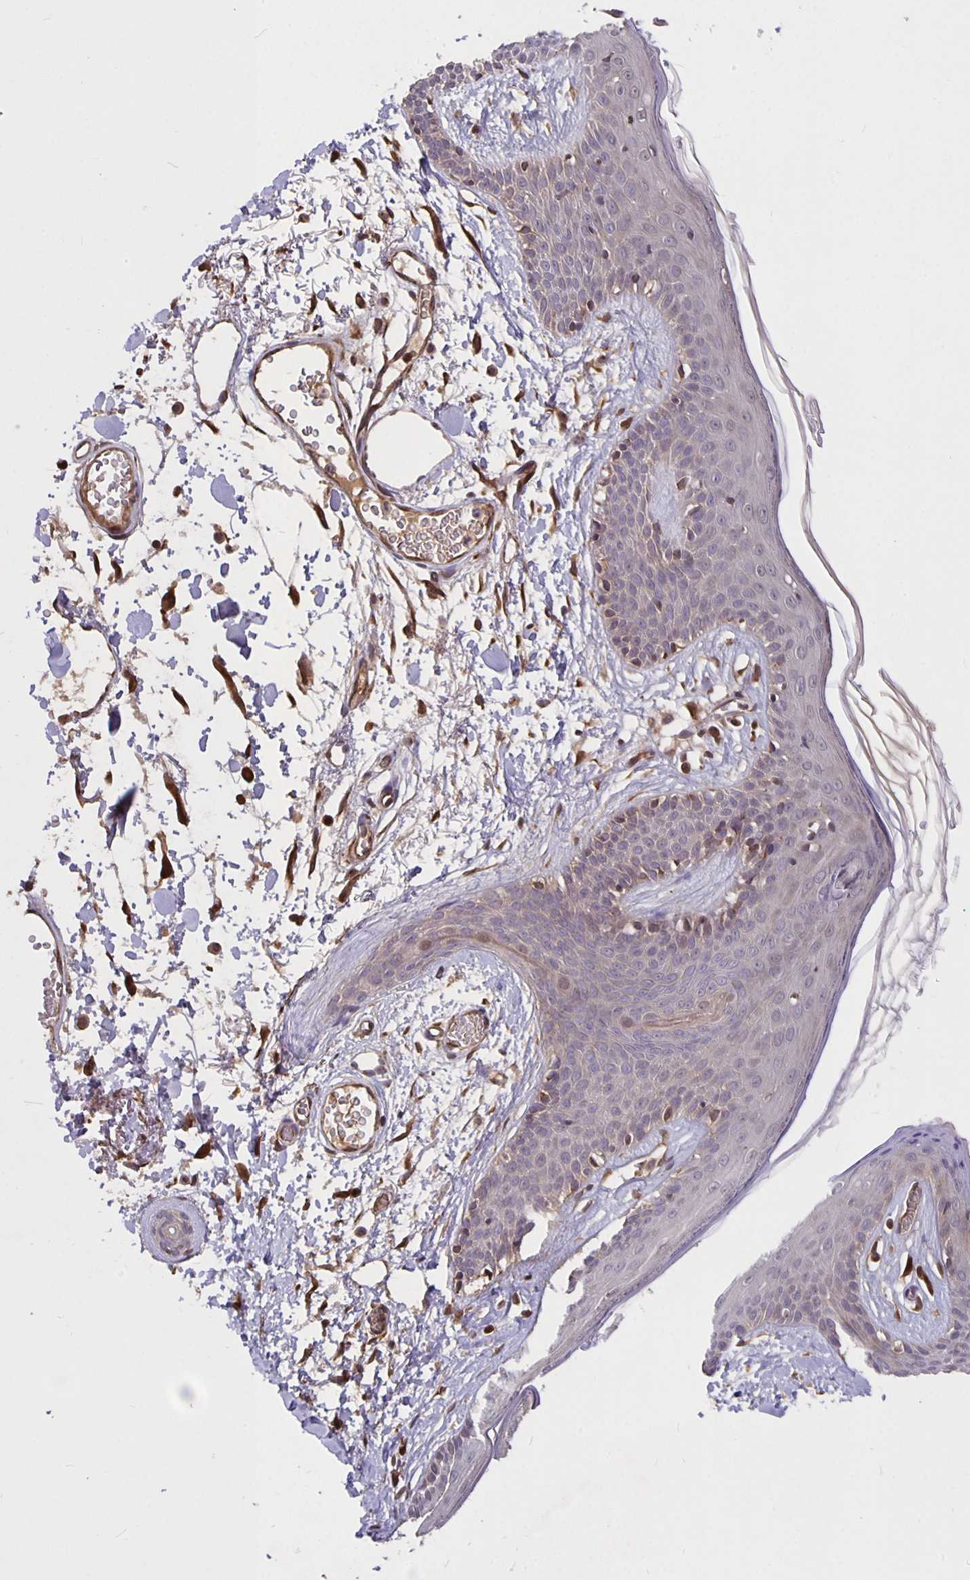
{"staining": {"intensity": "moderate", "quantity": ">75%", "location": "cytoplasmic/membranous,nuclear"}, "tissue": "skin", "cell_type": "Fibroblasts", "image_type": "normal", "snomed": [{"axis": "morphology", "description": "Normal tissue, NOS"}, {"axis": "topography", "description": "Skin"}], "caption": "Protein staining of benign skin displays moderate cytoplasmic/membranous,nuclear staining in about >75% of fibroblasts. (DAB IHC with brightfield microscopy, high magnification).", "gene": "NOG", "patient": {"sex": "male", "age": 79}}